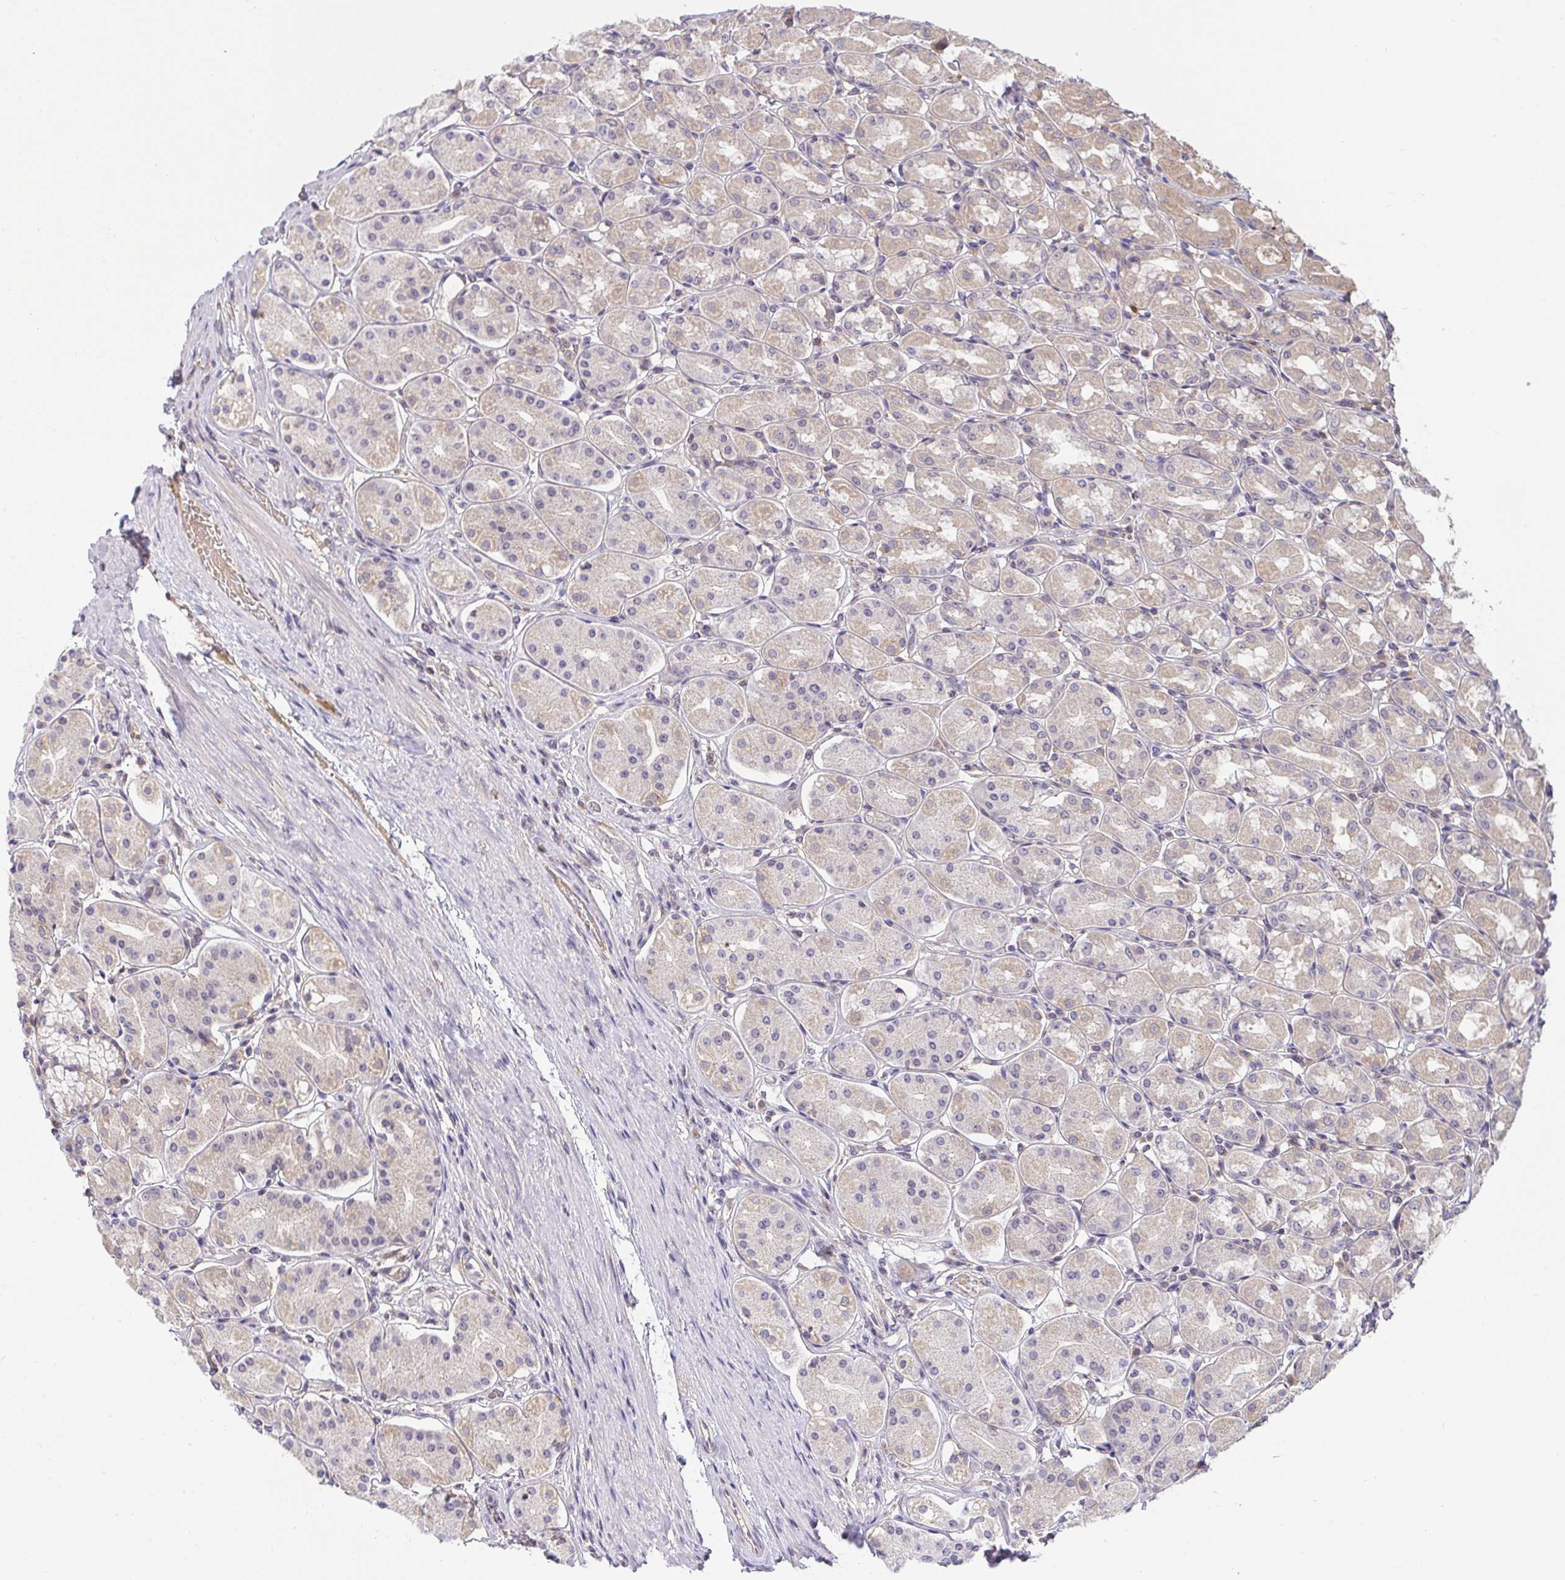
{"staining": {"intensity": "moderate", "quantity": "<25%", "location": "cytoplasmic/membranous"}, "tissue": "stomach", "cell_type": "Glandular cells", "image_type": "normal", "snomed": [{"axis": "morphology", "description": "Normal tissue, NOS"}, {"axis": "topography", "description": "Stomach"}, {"axis": "topography", "description": "Stomach, lower"}], "caption": "Human stomach stained with a brown dye demonstrates moderate cytoplasmic/membranous positive expression in about <25% of glandular cells.", "gene": "SLC9A6", "patient": {"sex": "female", "age": 56}}